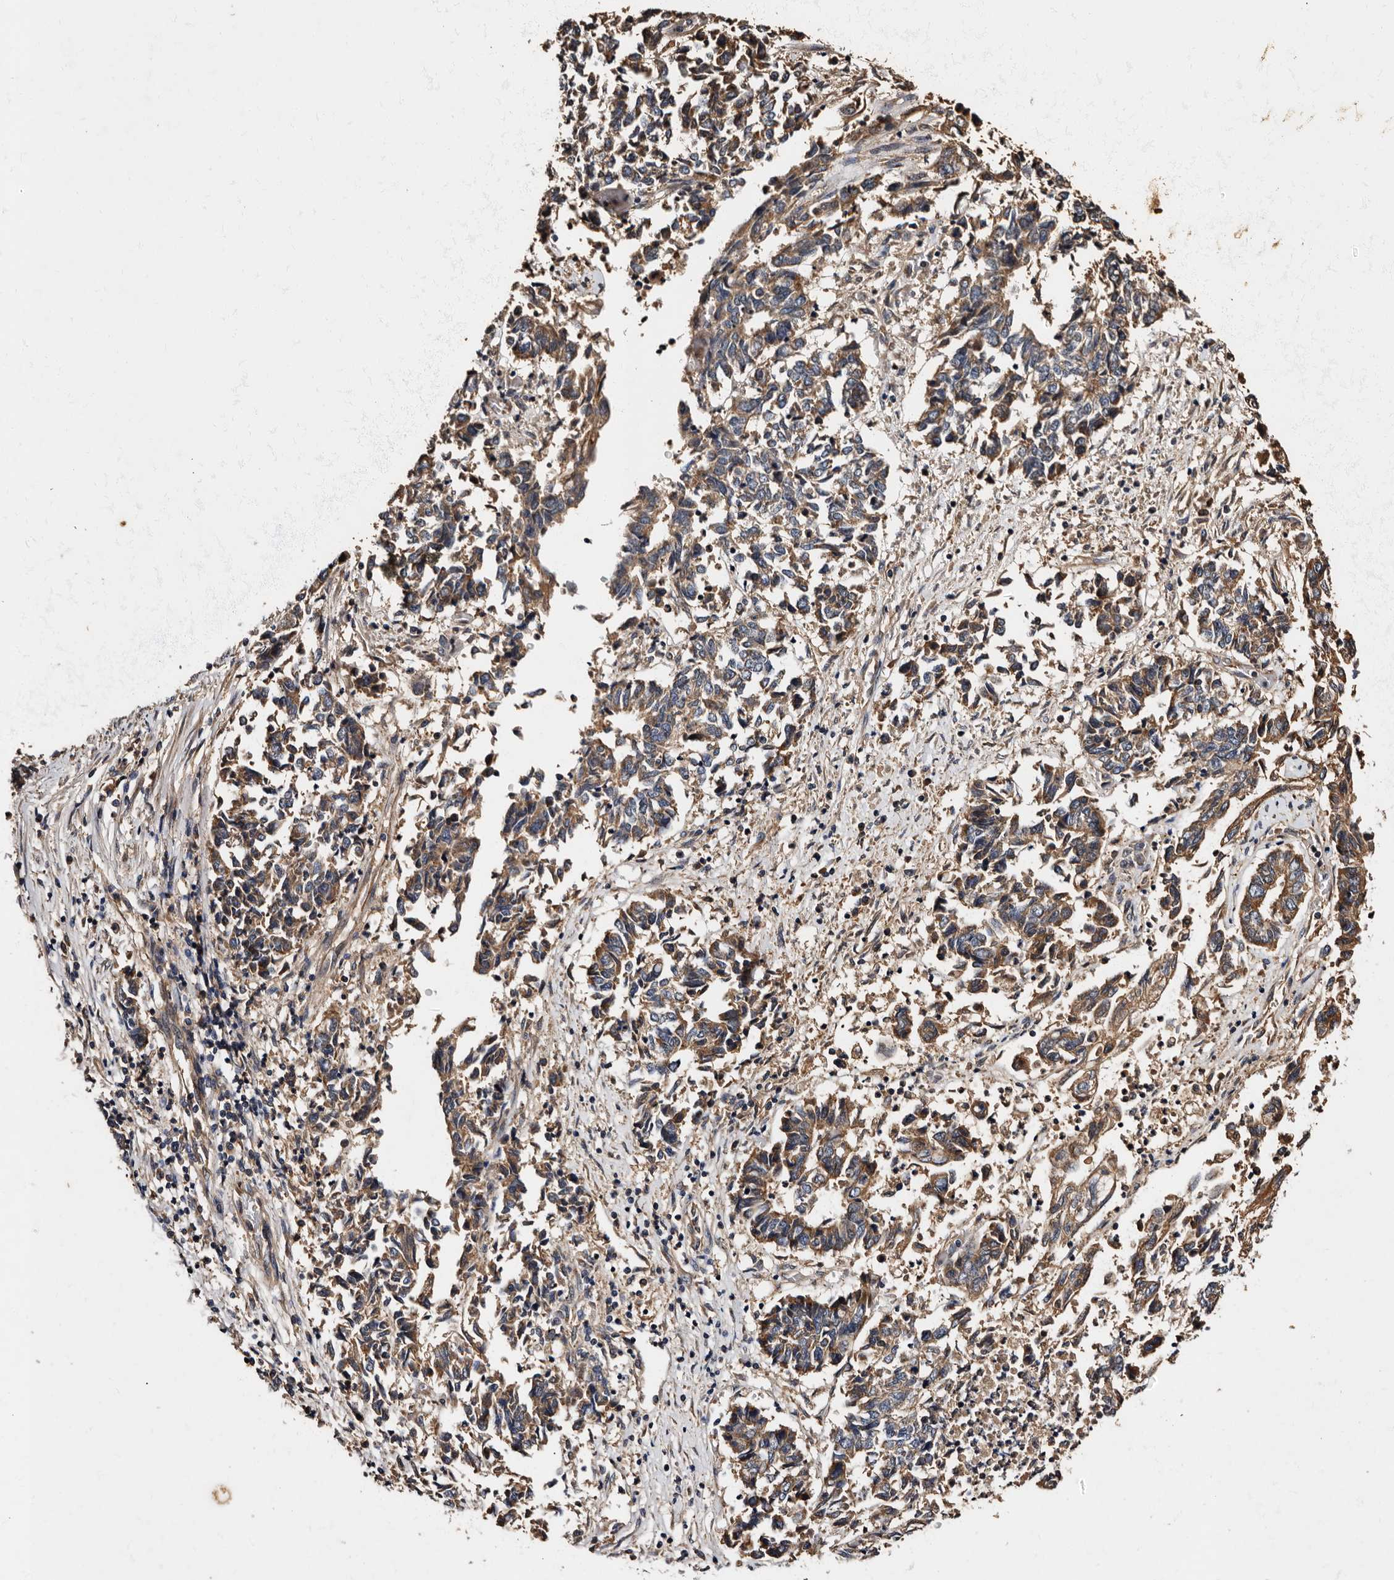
{"staining": {"intensity": "weak", "quantity": ">75%", "location": "cytoplasmic/membranous"}, "tissue": "endometrial cancer", "cell_type": "Tumor cells", "image_type": "cancer", "snomed": [{"axis": "morphology", "description": "Adenocarcinoma, NOS"}, {"axis": "topography", "description": "Endometrium"}], "caption": "The micrograph exhibits staining of endometrial adenocarcinoma, revealing weak cytoplasmic/membranous protein staining (brown color) within tumor cells.", "gene": "ADCK5", "patient": {"sex": "female", "age": 80}}